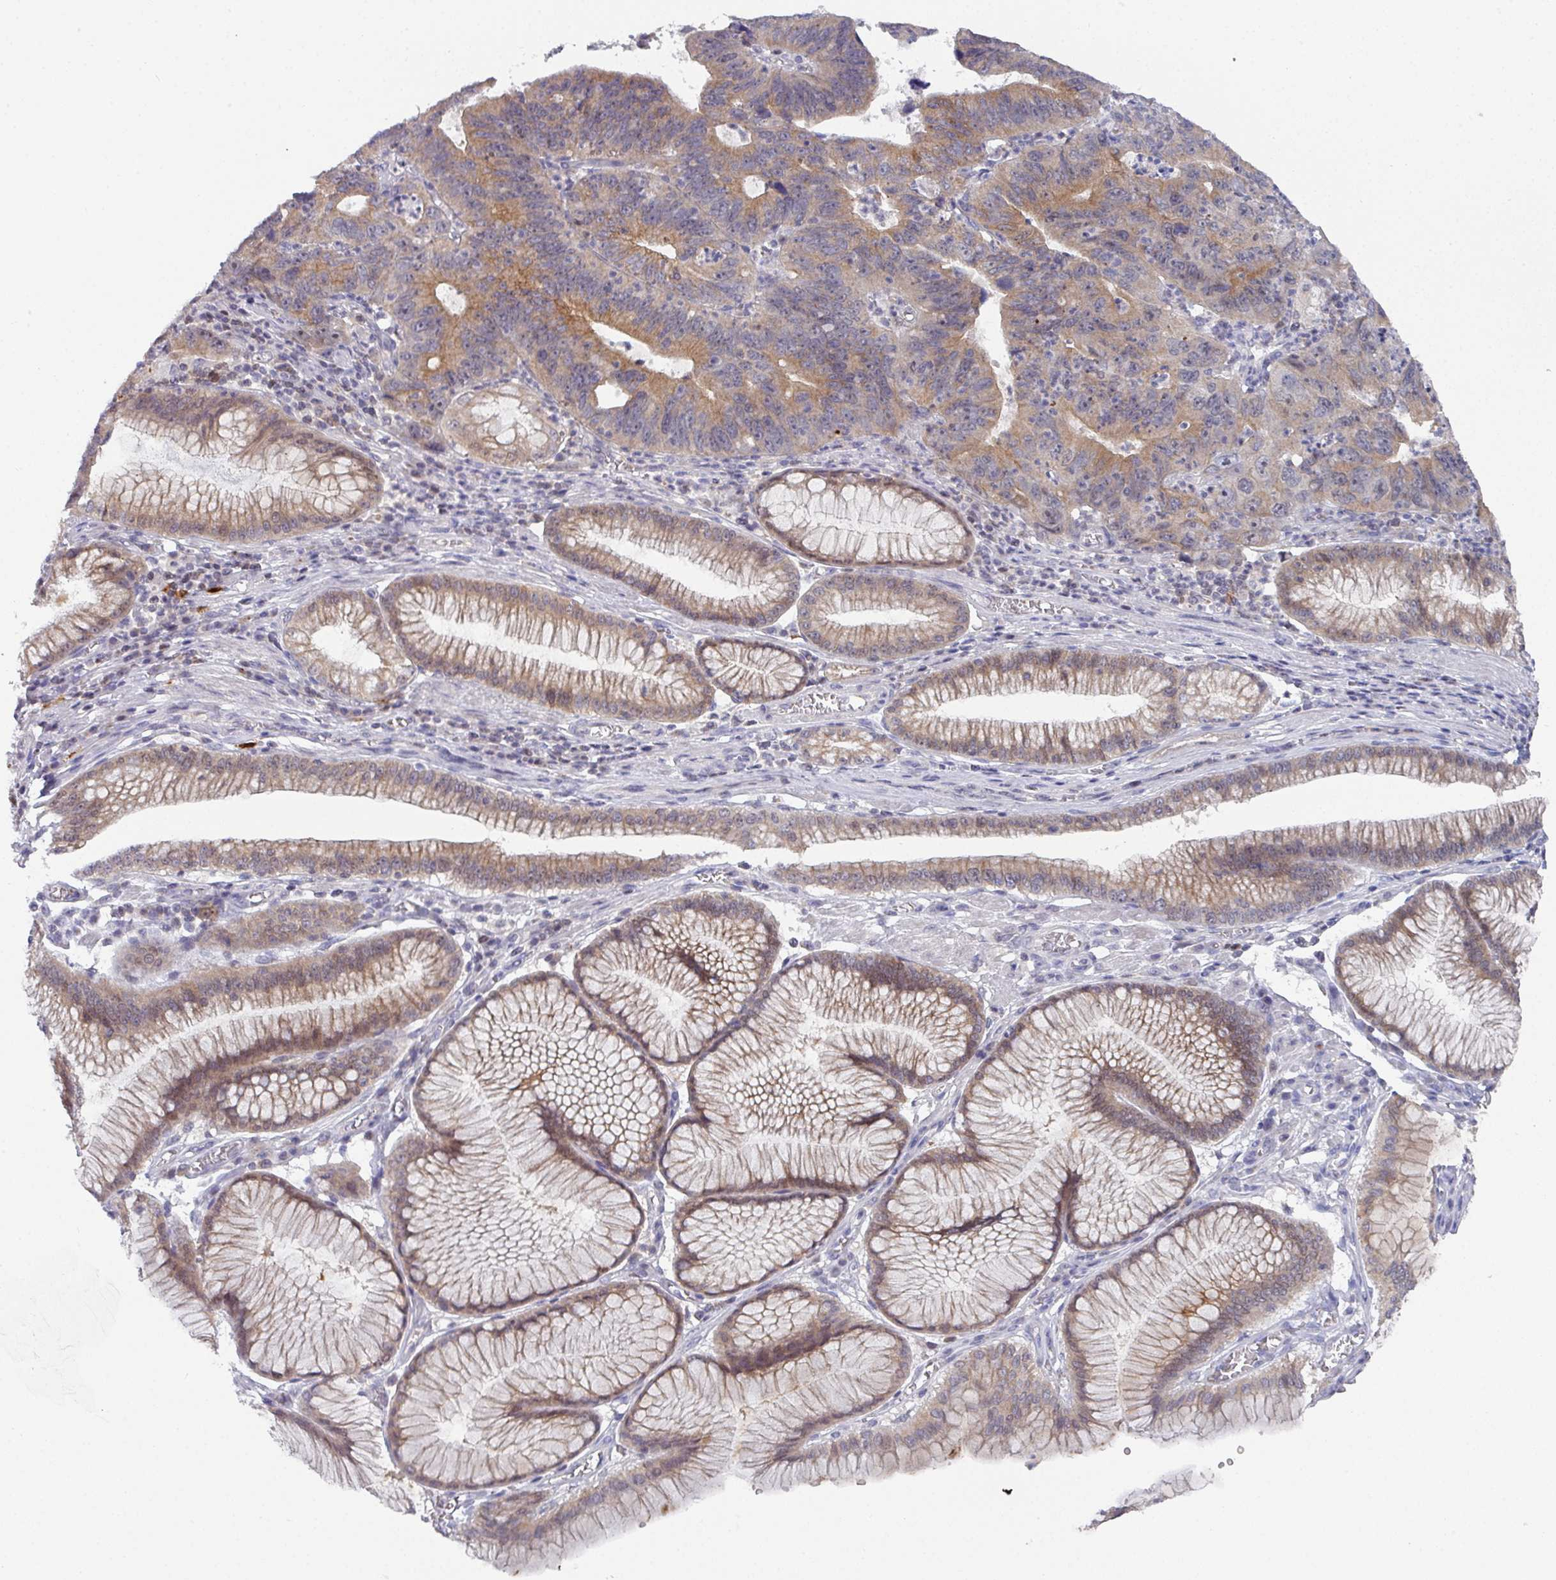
{"staining": {"intensity": "moderate", "quantity": ">75%", "location": "cytoplasmic/membranous"}, "tissue": "stomach cancer", "cell_type": "Tumor cells", "image_type": "cancer", "snomed": [{"axis": "morphology", "description": "Adenocarcinoma, NOS"}, {"axis": "topography", "description": "Stomach"}], "caption": "An IHC histopathology image of neoplastic tissue is shown. Protein staining in brown highlights moderate cytoplasmic/membranous positivity in stomach cancer (adenocarcinoma) within tumor cells.", "gene": "DCAF12L2", "patient": {"sex": "male", "age": 59}}